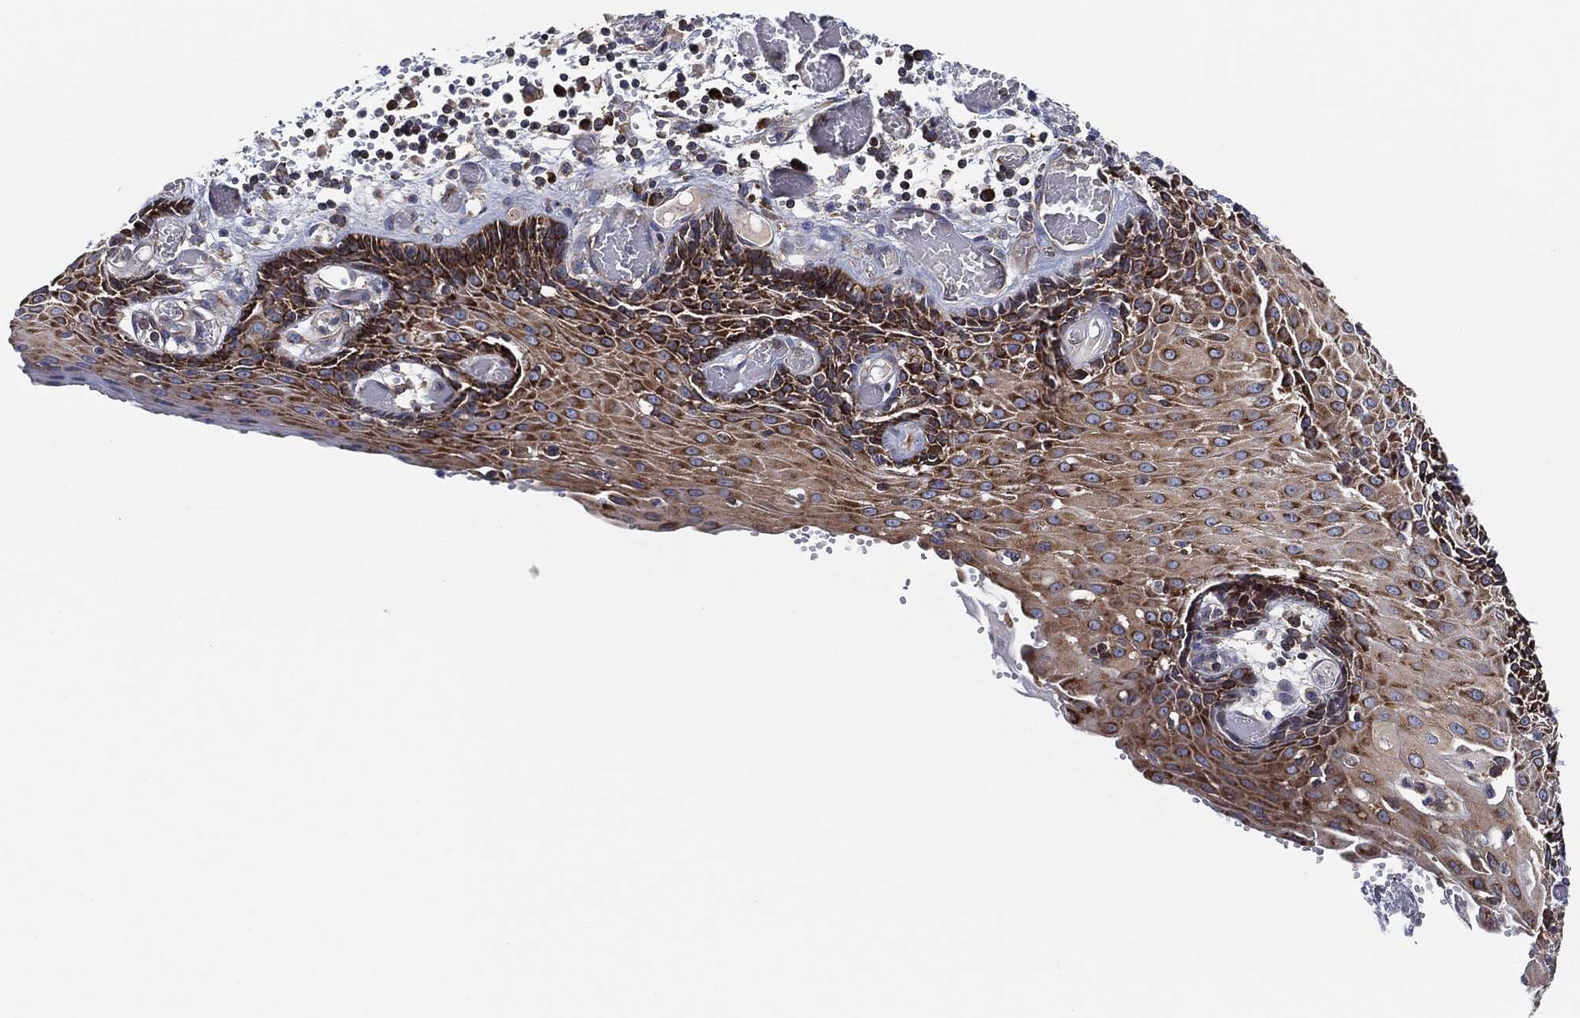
{"staining": {"intensity": "strong", "quantity": "25%-75%", "location": "cytoplasmic/membranous"}, "tissue": "esophagus", "cell_type": "Squamous epithelial cells", "image_type": "normal", "snomed": [{"axis": "morphology", "description": "Normal tissue, NOS"}, {"axis": "topography", "description": "Esophagus"}], "caption": "The histopathology image exhibits a brown stain indicating the presence of a protein in the cytoplasmic/membranous of squamous epithelial cells in esophagus.", "gene": "EIF2S2", "patient": {"sex": "male", "age": 58}}